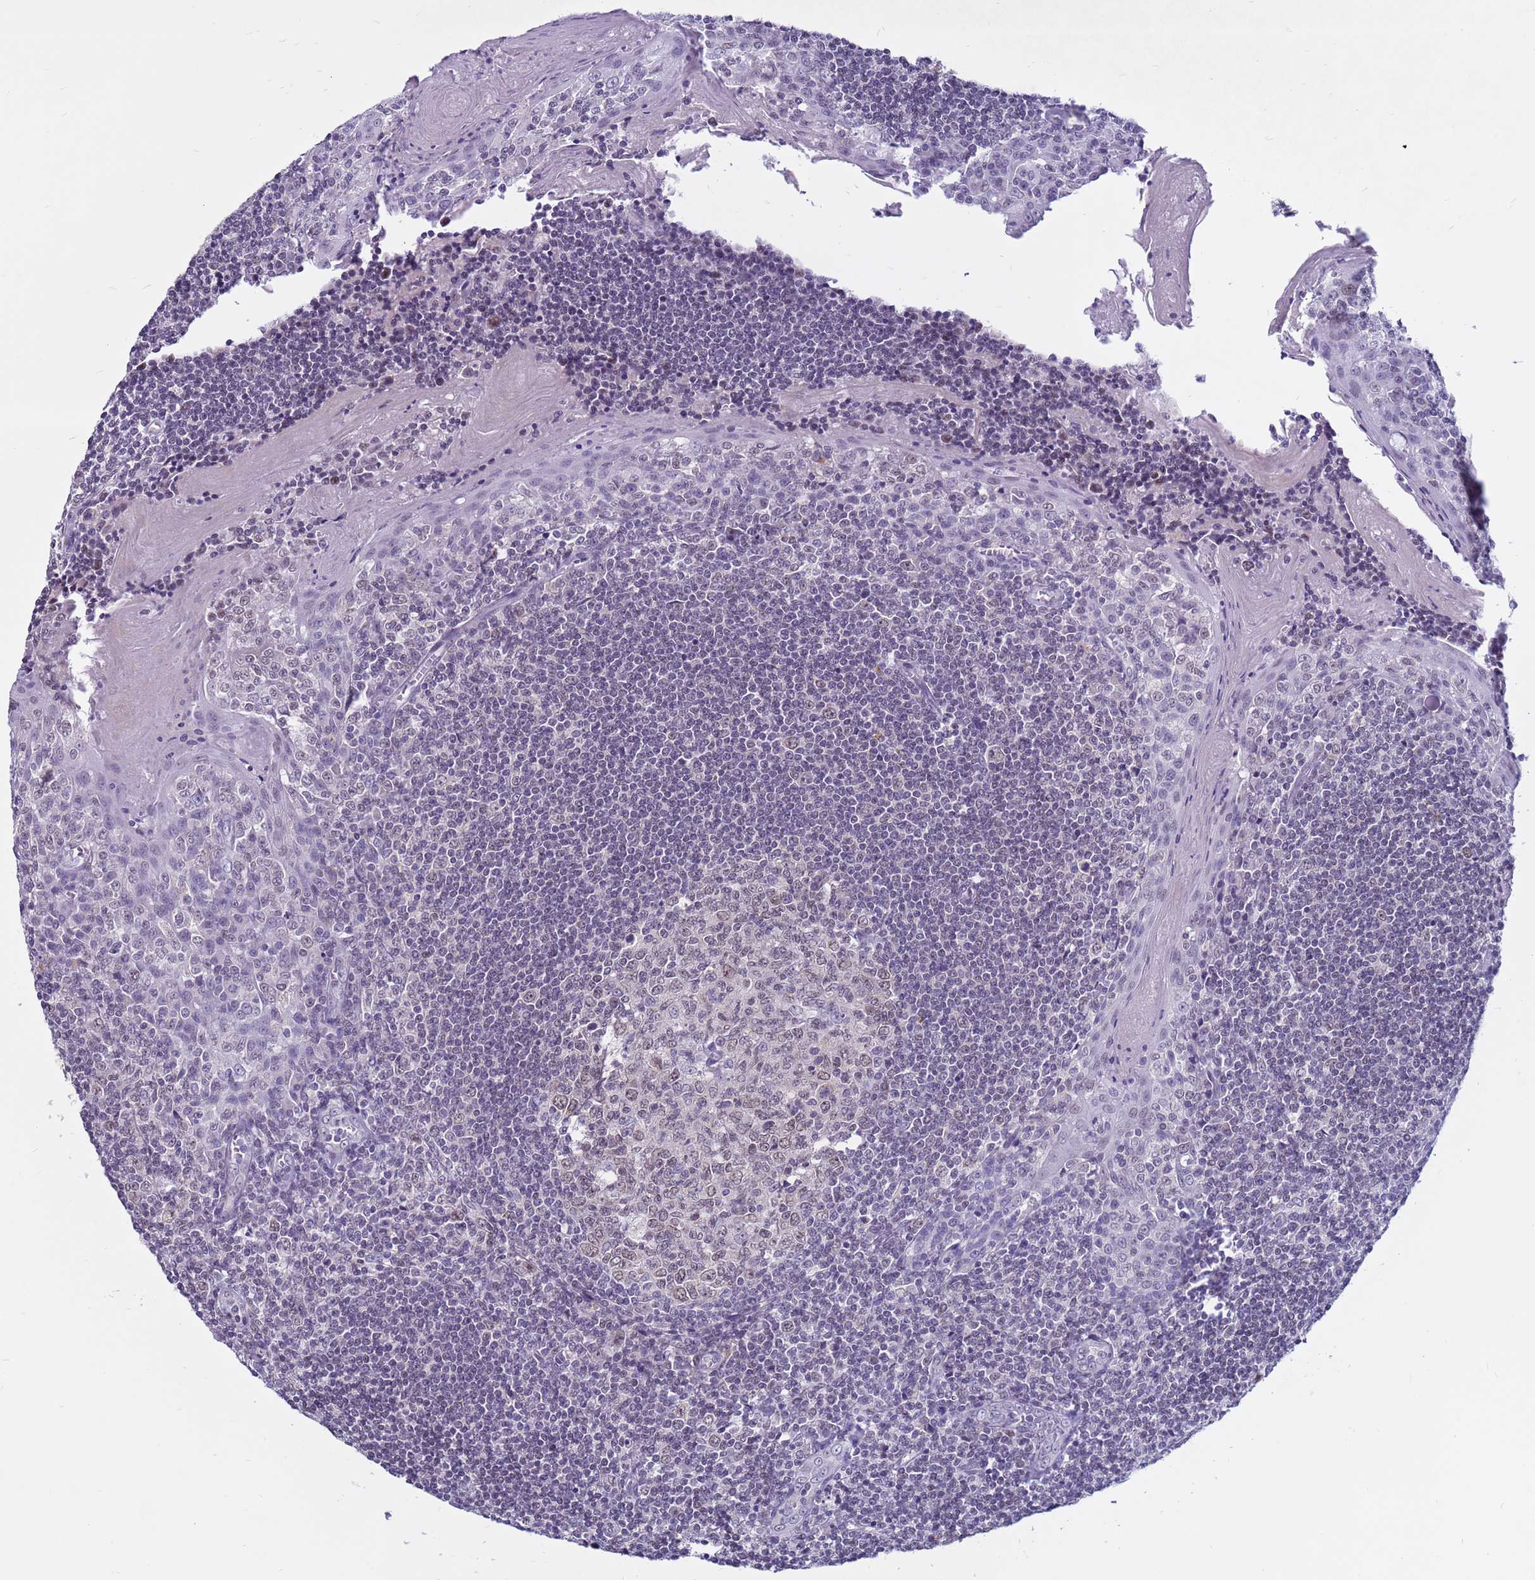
{"staining": {"intensity": "weak", "quantity": "25%-75%", "location": "nuclear"}, "tissue": "tonsil", "cell_type": "Germinal center cells", "image_type": "normal", "snomed": [{"axis": "morphology", "description": "Normal tissue, NOS"}, {"axis": "topography", "description": "Tonsil"}], "caption": "Immunohistochemical staining of unremarkable human tonsil displays low levels of weak nuclear staining in approximately 25%-75% of germinal center cells. (IHC, brightfield microscopy, high magnification).", "gene": "CDK2AP2", "patient": {"sex": "male", "age": 27}}